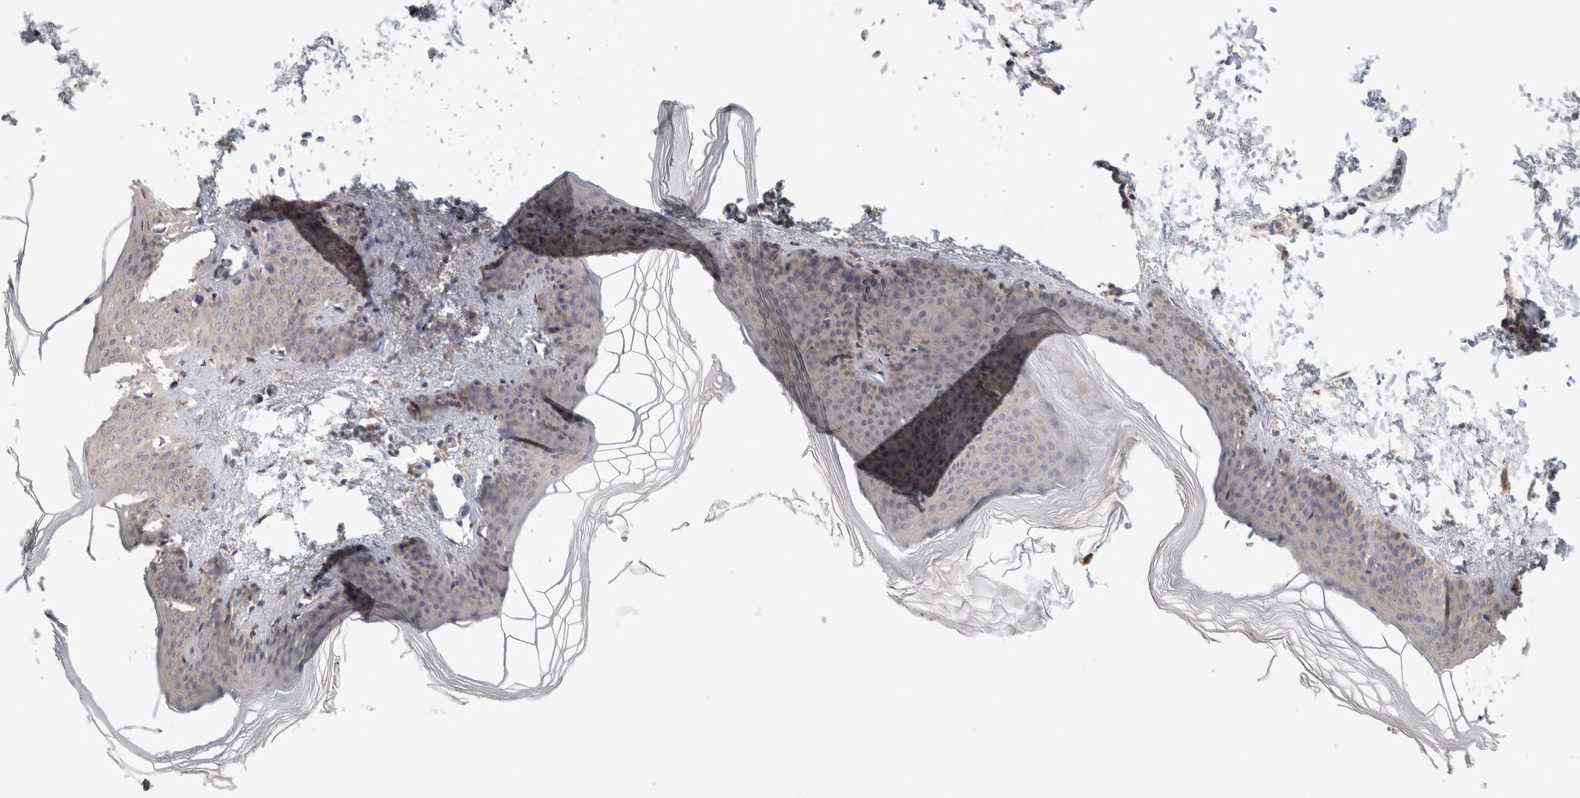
{"staining": {"intensity": "negative", "quantity": "none", "location": "none"}, "tissue": "skin", "cell_type": "Fibroblasts", "image_type": "normal", "snomed": [{"axis": "morphology", "description": "Normal tissue, NOS"}, {"axis": "topography", "description": "Skin"}], "caption": "This is an immunohistochemistry (IHC) image of normal skin. There is no staining in fibroblasts.", "gene": "RAB14", "patient": {"sex": "female", "age": 27}}